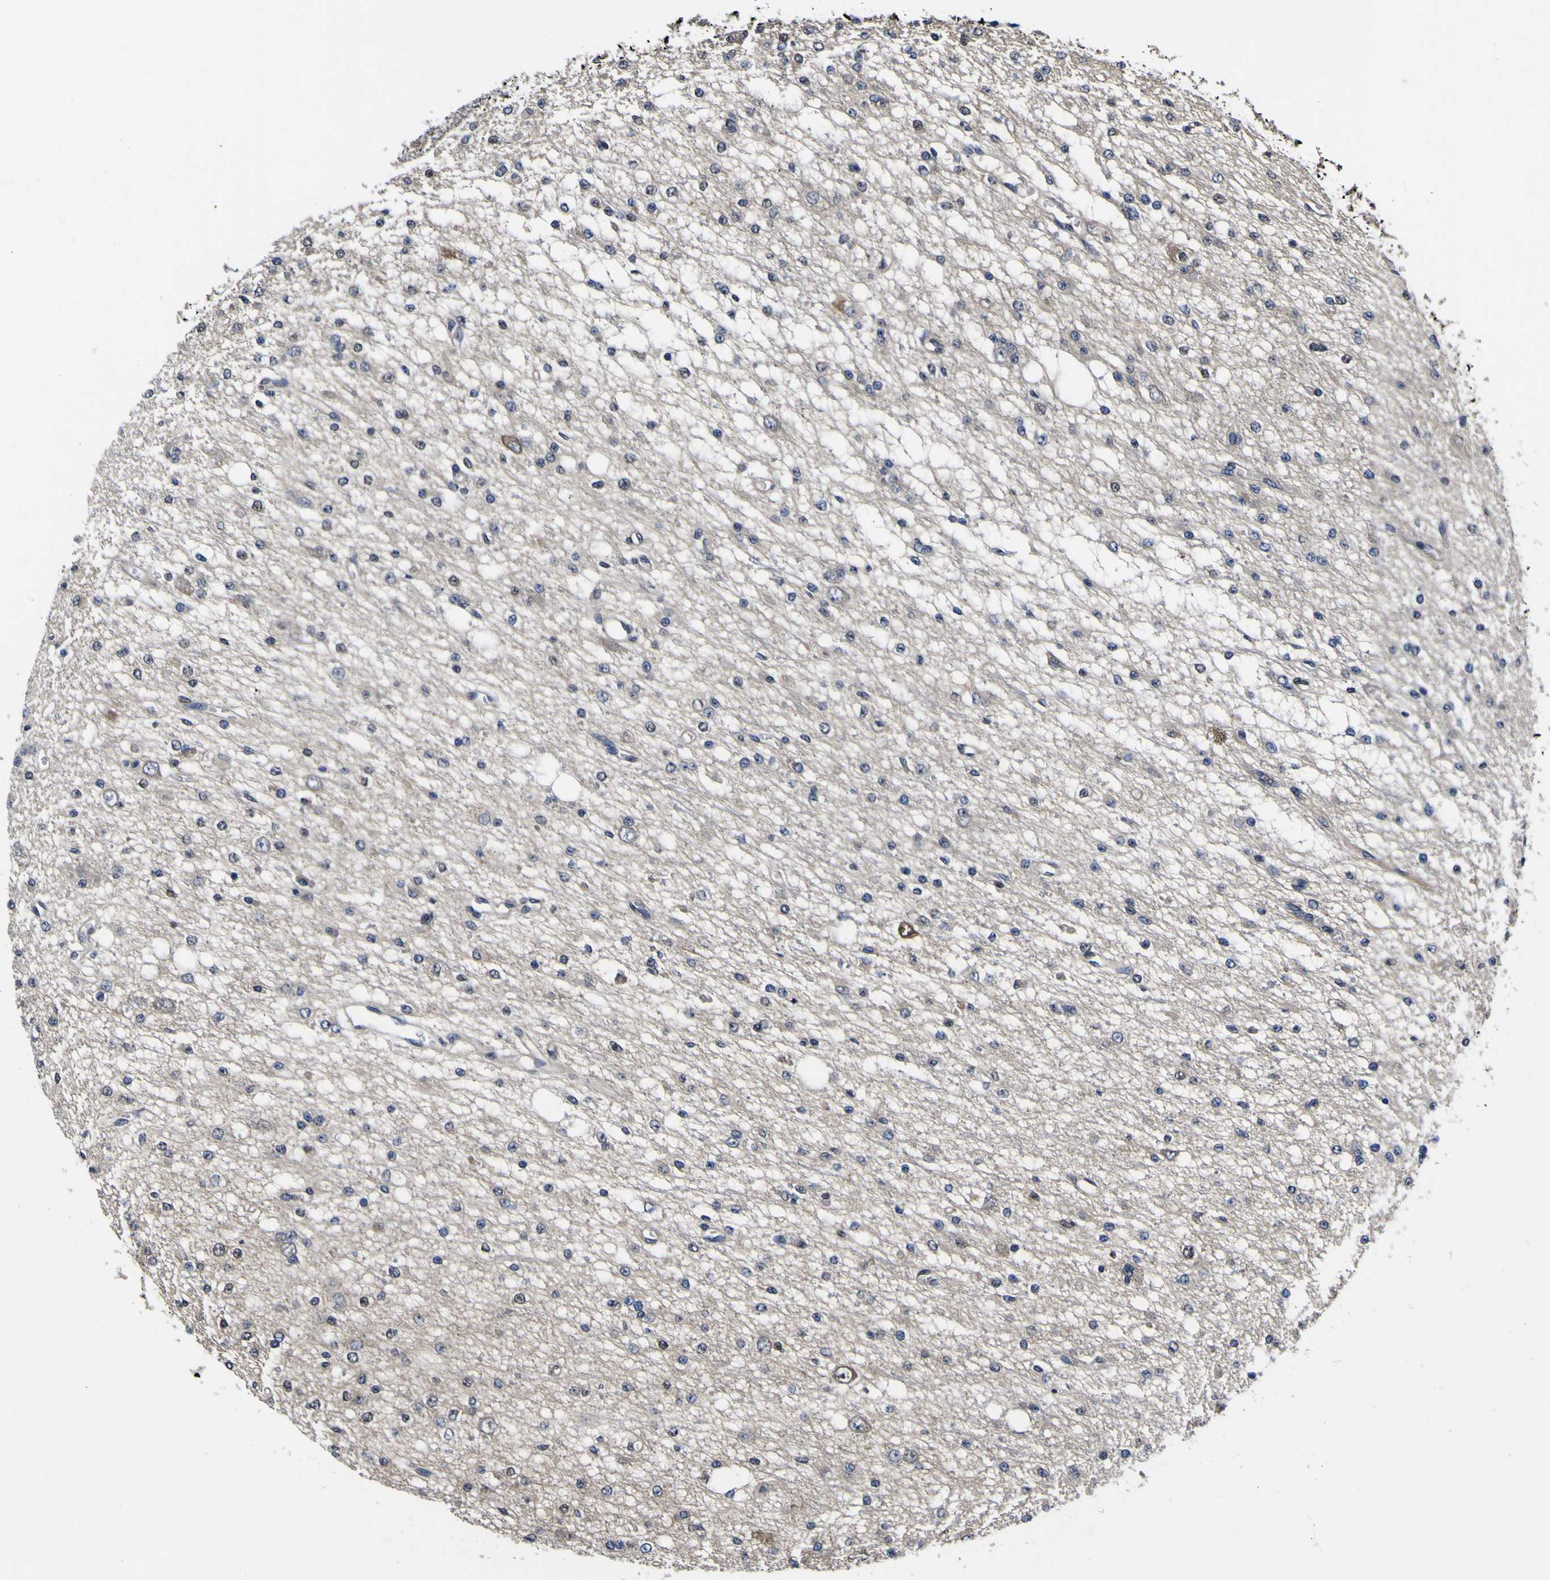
{"staining": {"intensity": "negative", "quantity": "none", "location": "none"}, "tissue": "glioma", "cell_type": "Tumor cells", "image_type": "cancer", "snomed": [{"axis": "morphology", "description": "Glioma, malignant, Low grade"}, {"axis": "topography", "description": "Brain"}], "caption": "DAB immunohistochemical staining of human glioma shows no significant staining in tumor cells.", "gene": "FAM110B", "patient": {"sex": "male", "age": 38}}